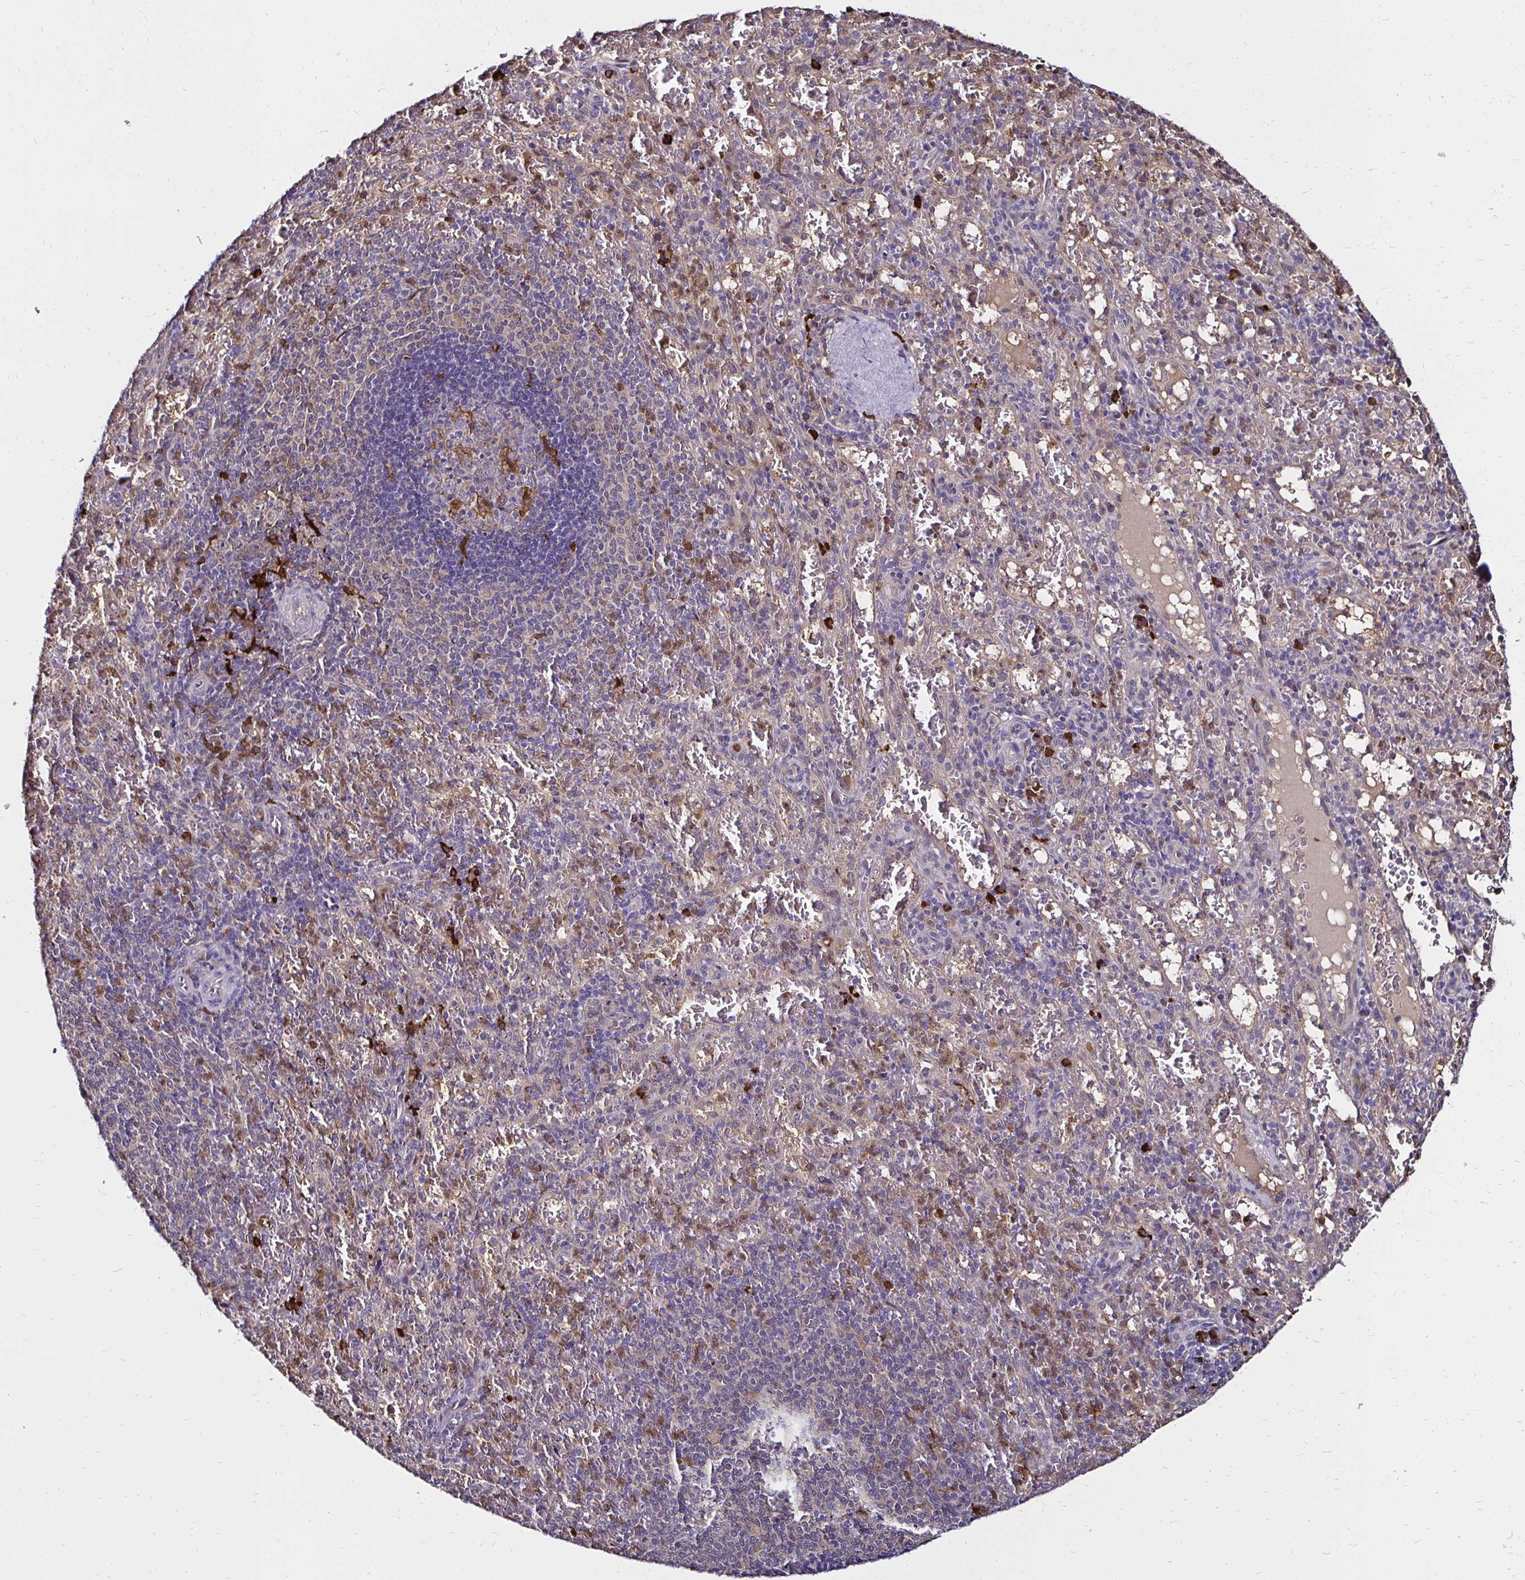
{"staining": {"intensity": "moderate", "quantity": "<25%", "location": "cytoplasmic/membranous"}, "tissue": "spleen", "cell_type": "Cells in red pulp", "image_type": "normal", "snomed": [{"axis": "morphology", "description": "Normal tissue, NOS"}, {"axis": "topography", "description": "Spleen"}], "caption": "High-magnification brightfield microscopy of normal spleen stained with DAB (3,3'-diaminobenzidine) (brown) and counterstained with hematoxylin (blue). cells in red pulp exhibit moderate cytoplasmic/membranous positivity is present in approximately<25% of cells.", "gene": "TXN", "patient": {"sex": "male", "age": 57}}